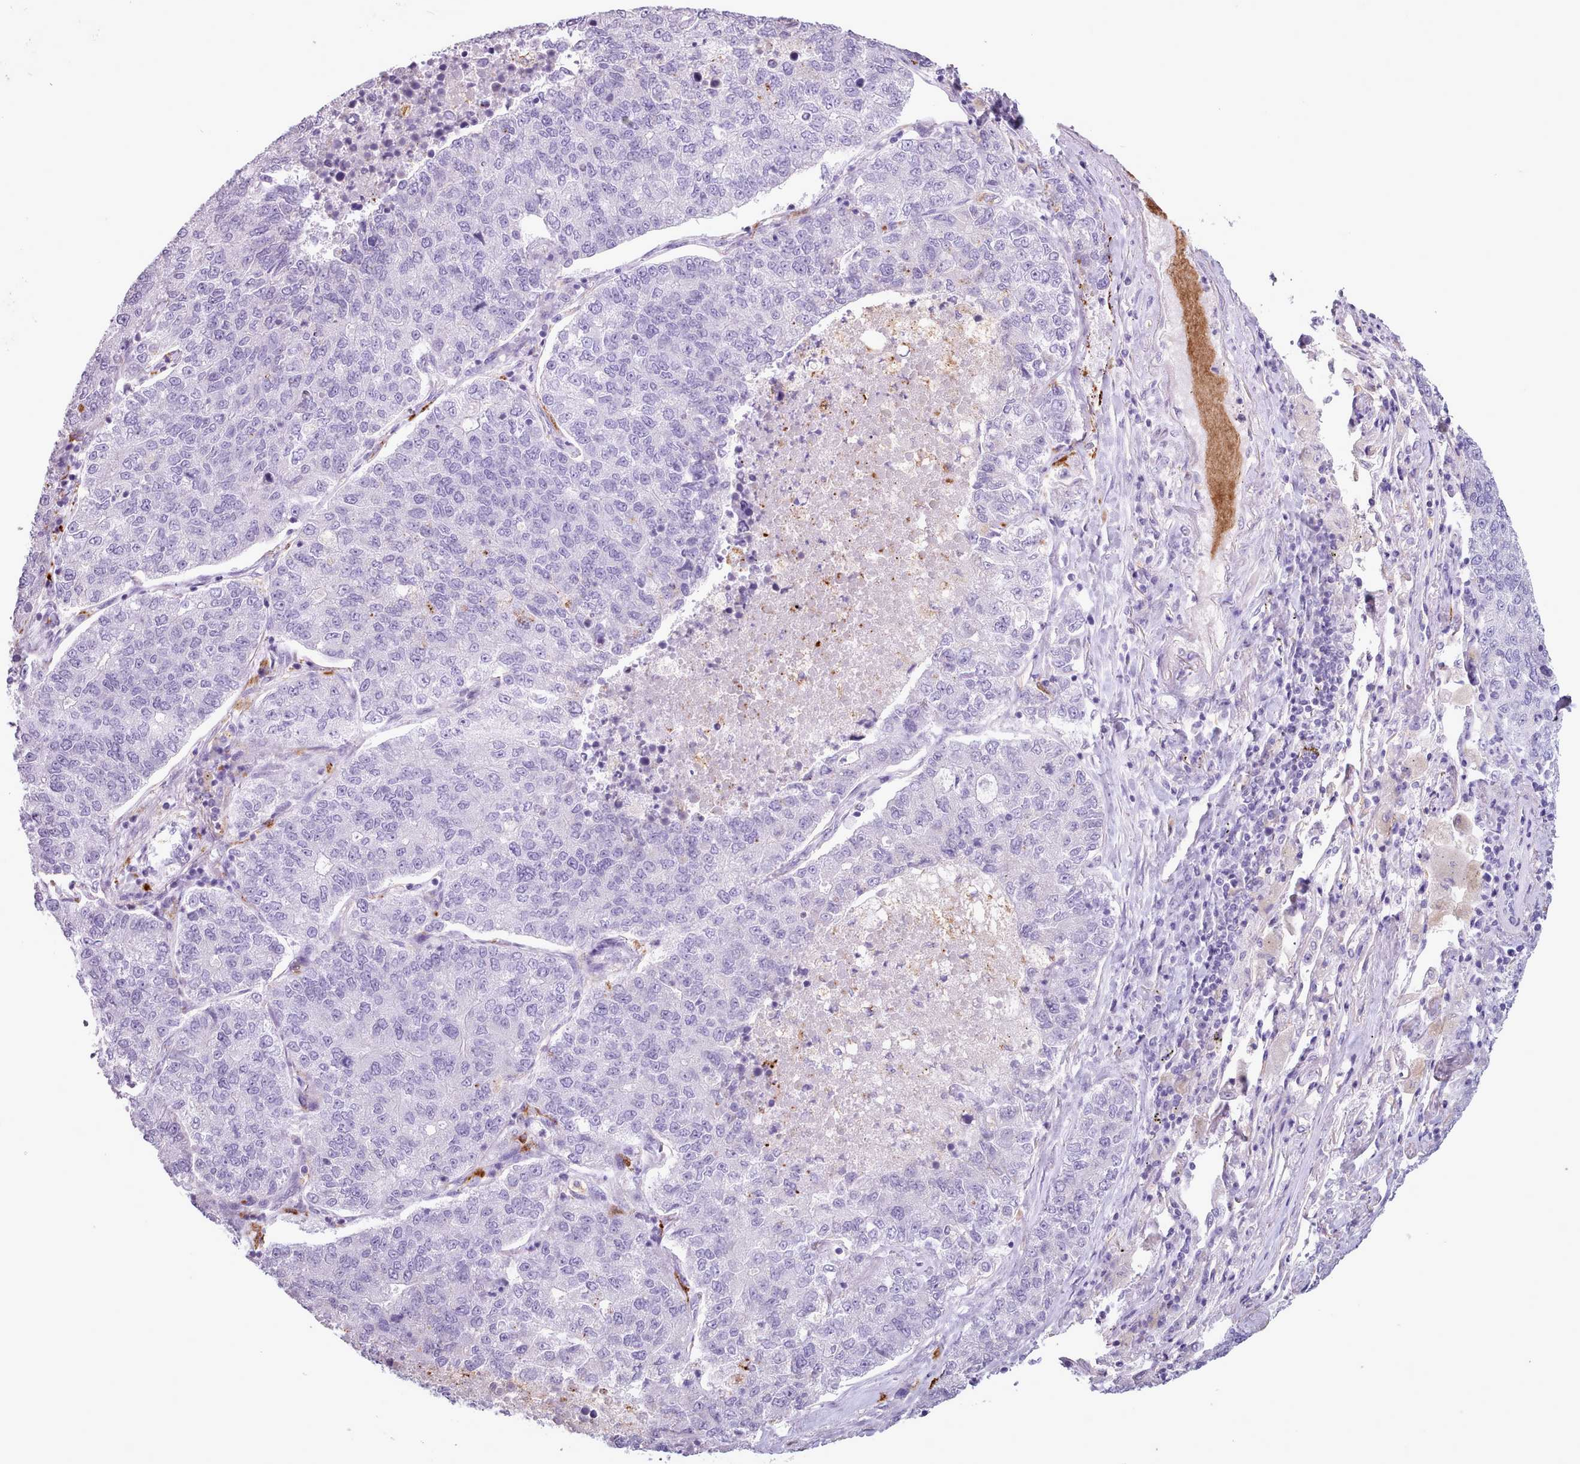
{"staining": {"intensity": "negative", "quantity": "none", "location": "none"}, "tissue": "lung cancer", "cell_type": "Tumor cells", "image_type": "cancer", "snomed": [{"axis": "morphology", "description": "Adenocarcinoma, NOS"}, {"axis": "topography", "description": "Lung"}], "caption": "Photomicrograph shows no protein staining in tumor cells of lung adenocarcinoma tissue. The staining was performed using DAB (3,3'-diaminobenzidine) to visualize the protein expression in brown, while the nuclei were stained in blue with hematoxylin (Magnification: 20x).", "gene": "AK4", "patient": {"sex": "male", "age": 49}}